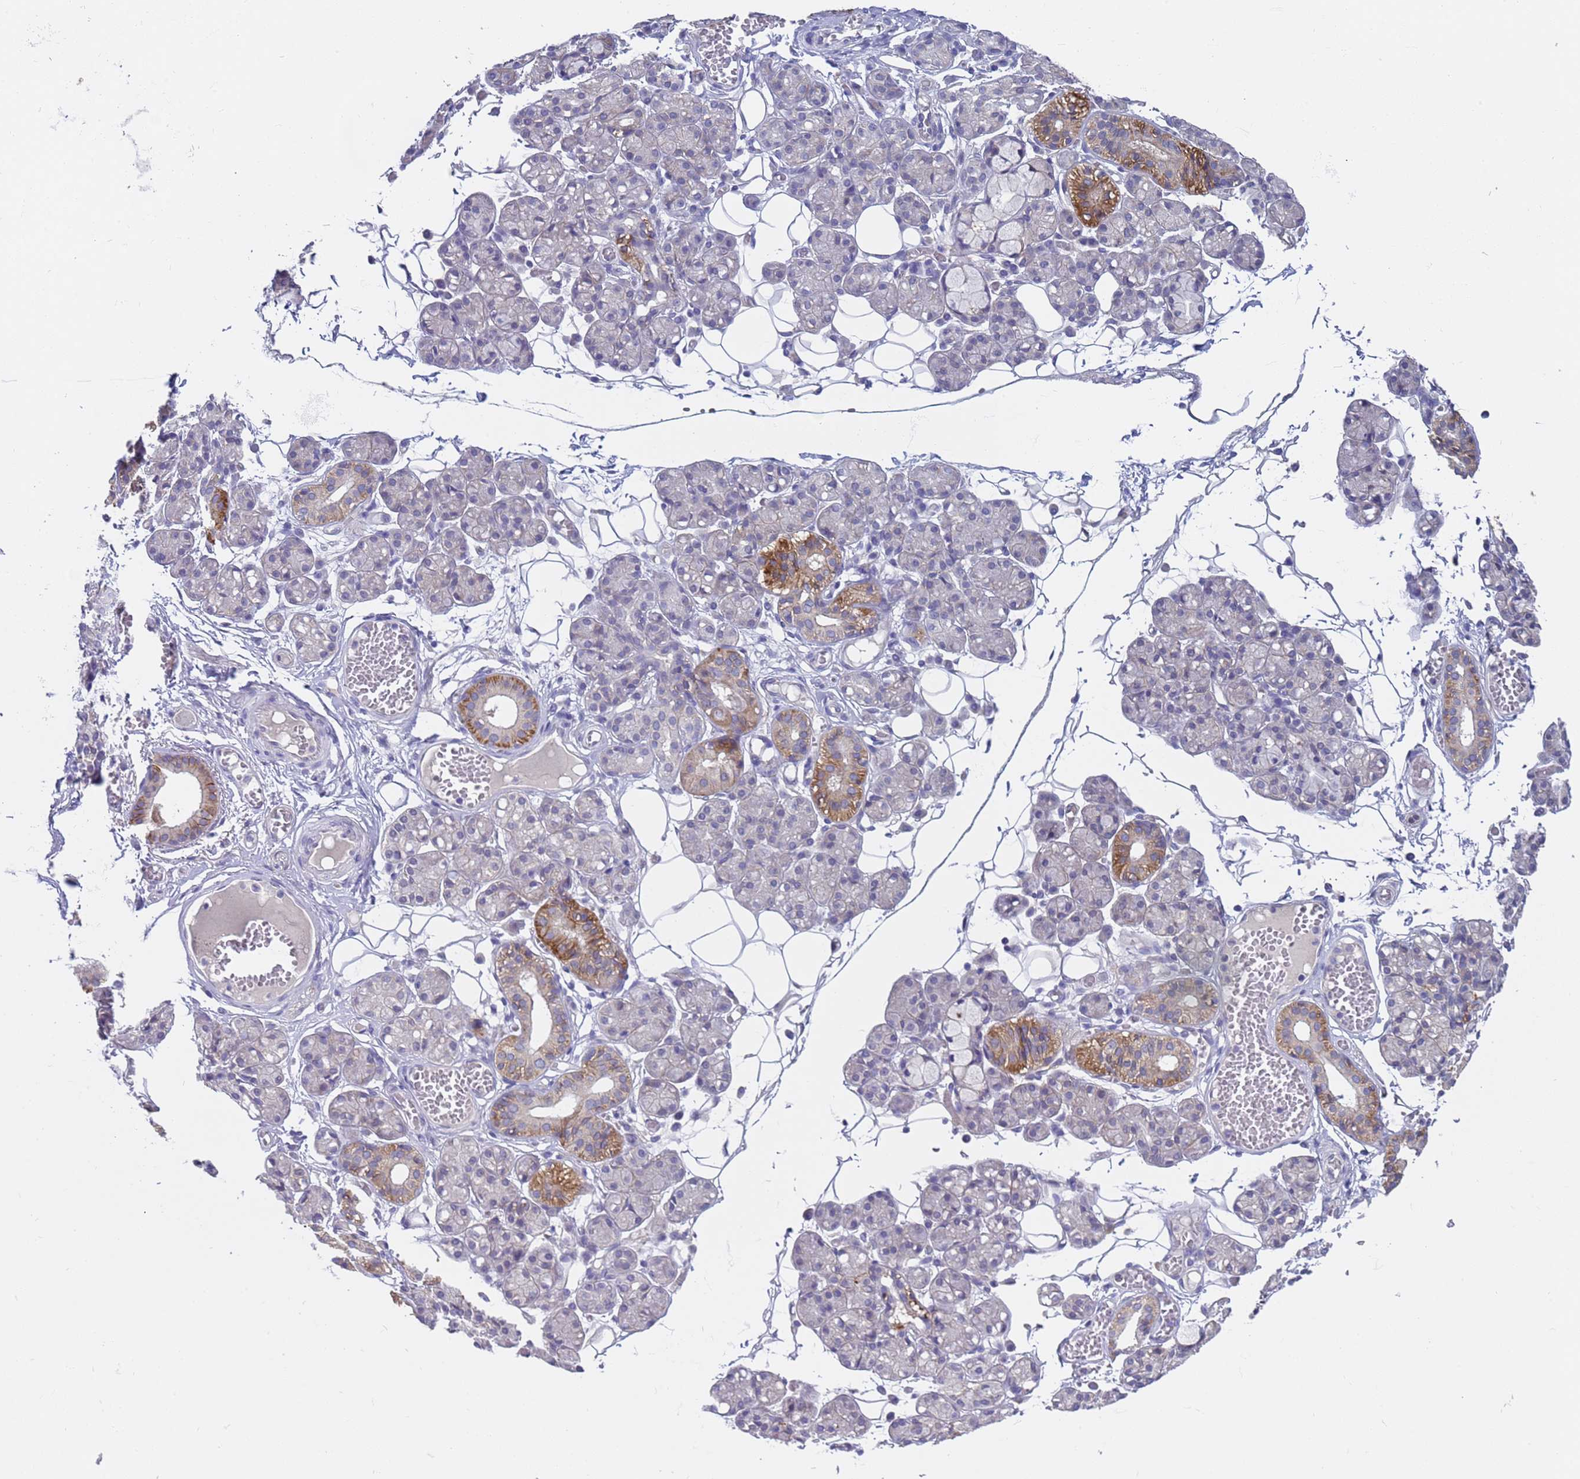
{"staining": {"intensity": "moderate", "quantity": "<25%", "location": "cytoplasmic/membranous"}, "tissue": "salivary gland", "cell_type": "Glandular cells", "image_type": "normal", "snomed": [{"axis": "morphology", "description": "Normal tissue, NOS"}, {"axis": "topography", "description": "Salivary gland"}], "caption": "Glandular cells demonstrate low levels of moderate cytoplasmic/membranous positivity in approximately <25% of cells in unremarkable salivary gland. (Brightfield microscopy of DAB IHC at high magnification).", "gene": "TRMT10A", "patient": {"sex": "male", "age": 63}}